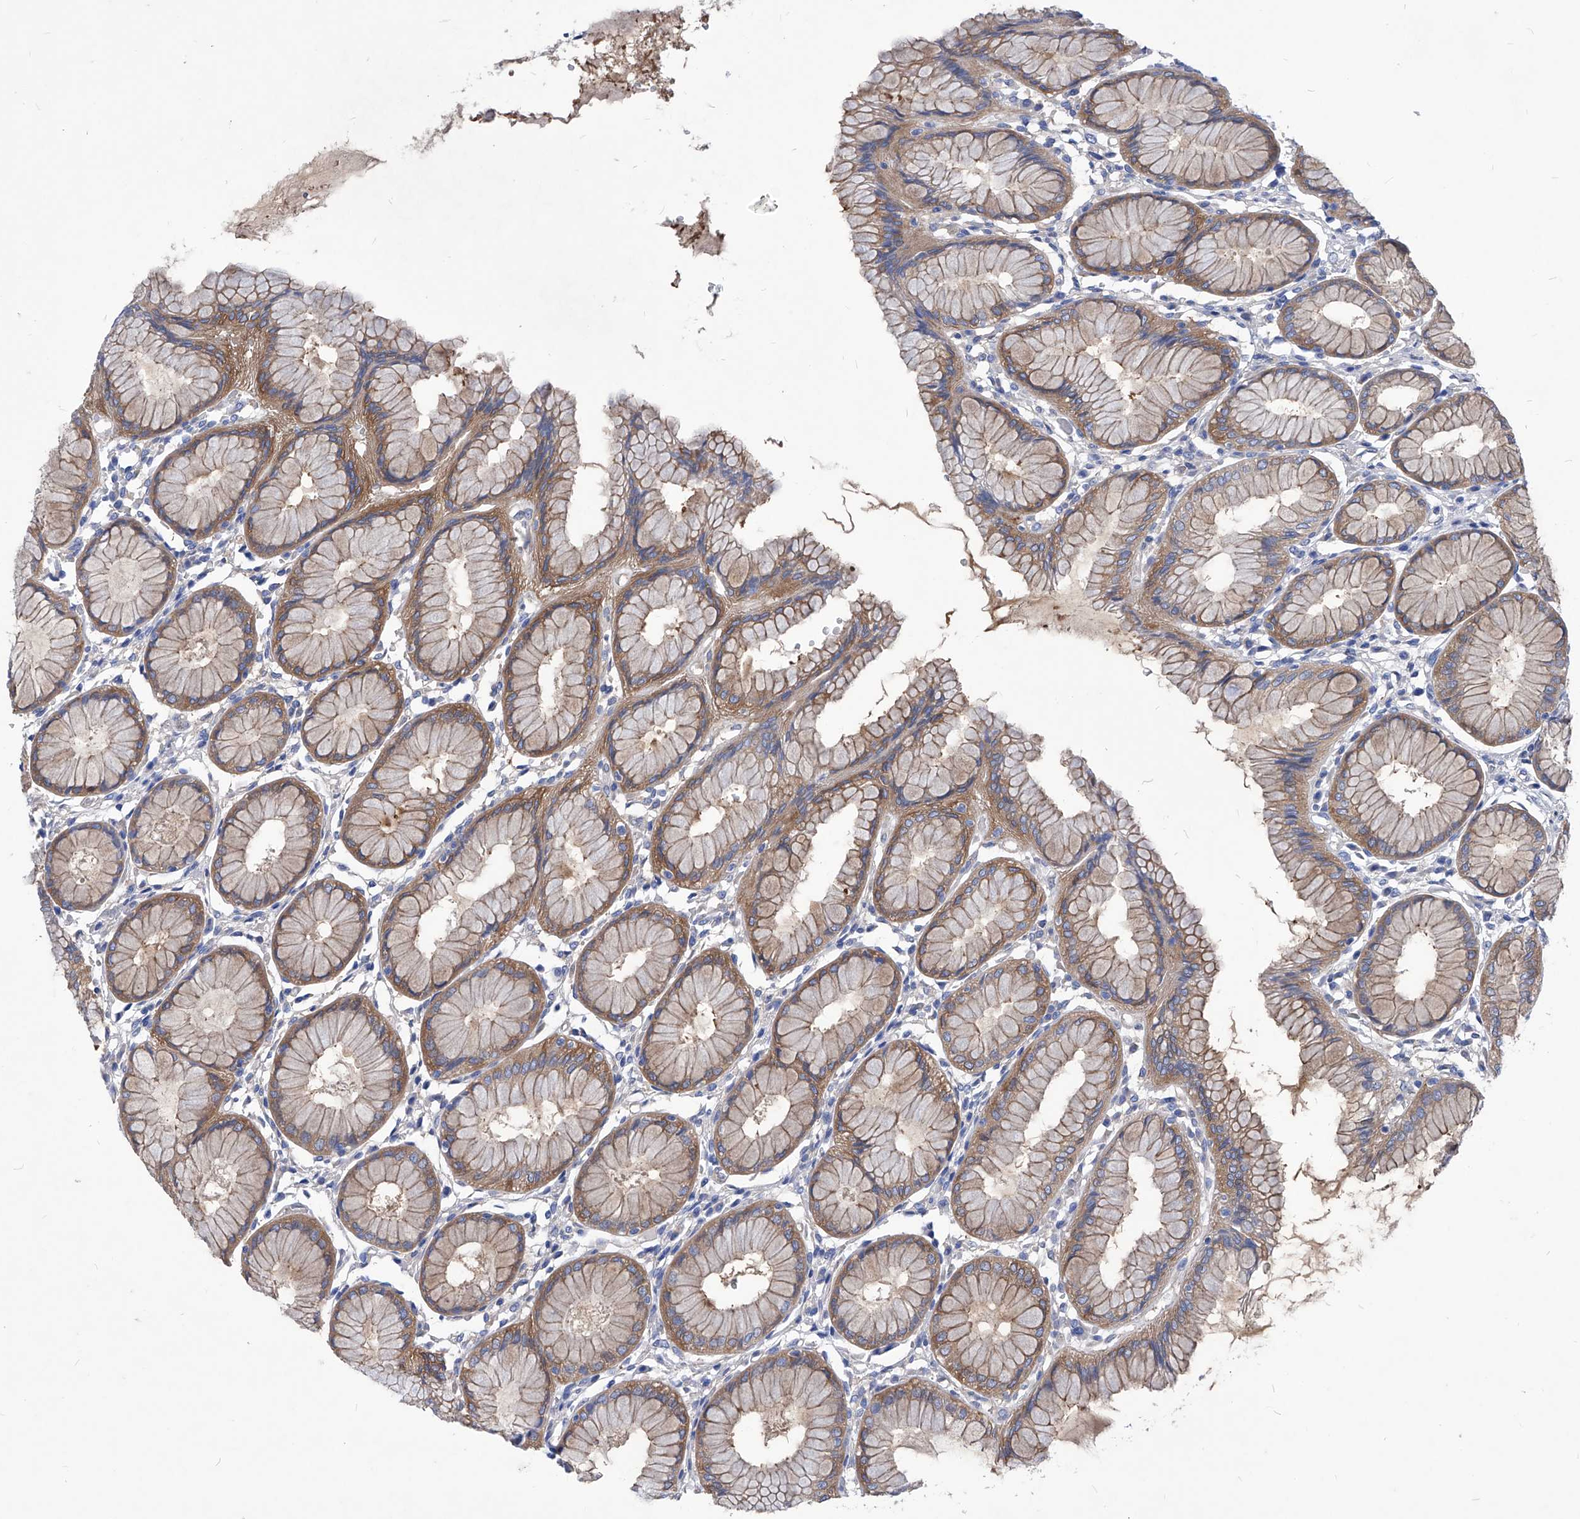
{"staining": {"intensity": "moderate", "quantity": ">75%", "location": "cytoplasmic/membranous"}, "tissue": "stomach", "cell_type": "Glandular cells", "image_type": "normal", "snomed": [{"axis": "morphology", "description": "Normal tissue, NOS"}, {"axis": "topography", "description": "Stomach, lower"}], "caption": "The immunohistochemical stain highlights moderate cytoplasmic/membranous staining in glandular cells of unremarkable stomach. (DAB = brown stain, brightfield microscopy at high magnification).", "gene": "XPNPEP1", "patient": {"sex": "female", "age": 56}}